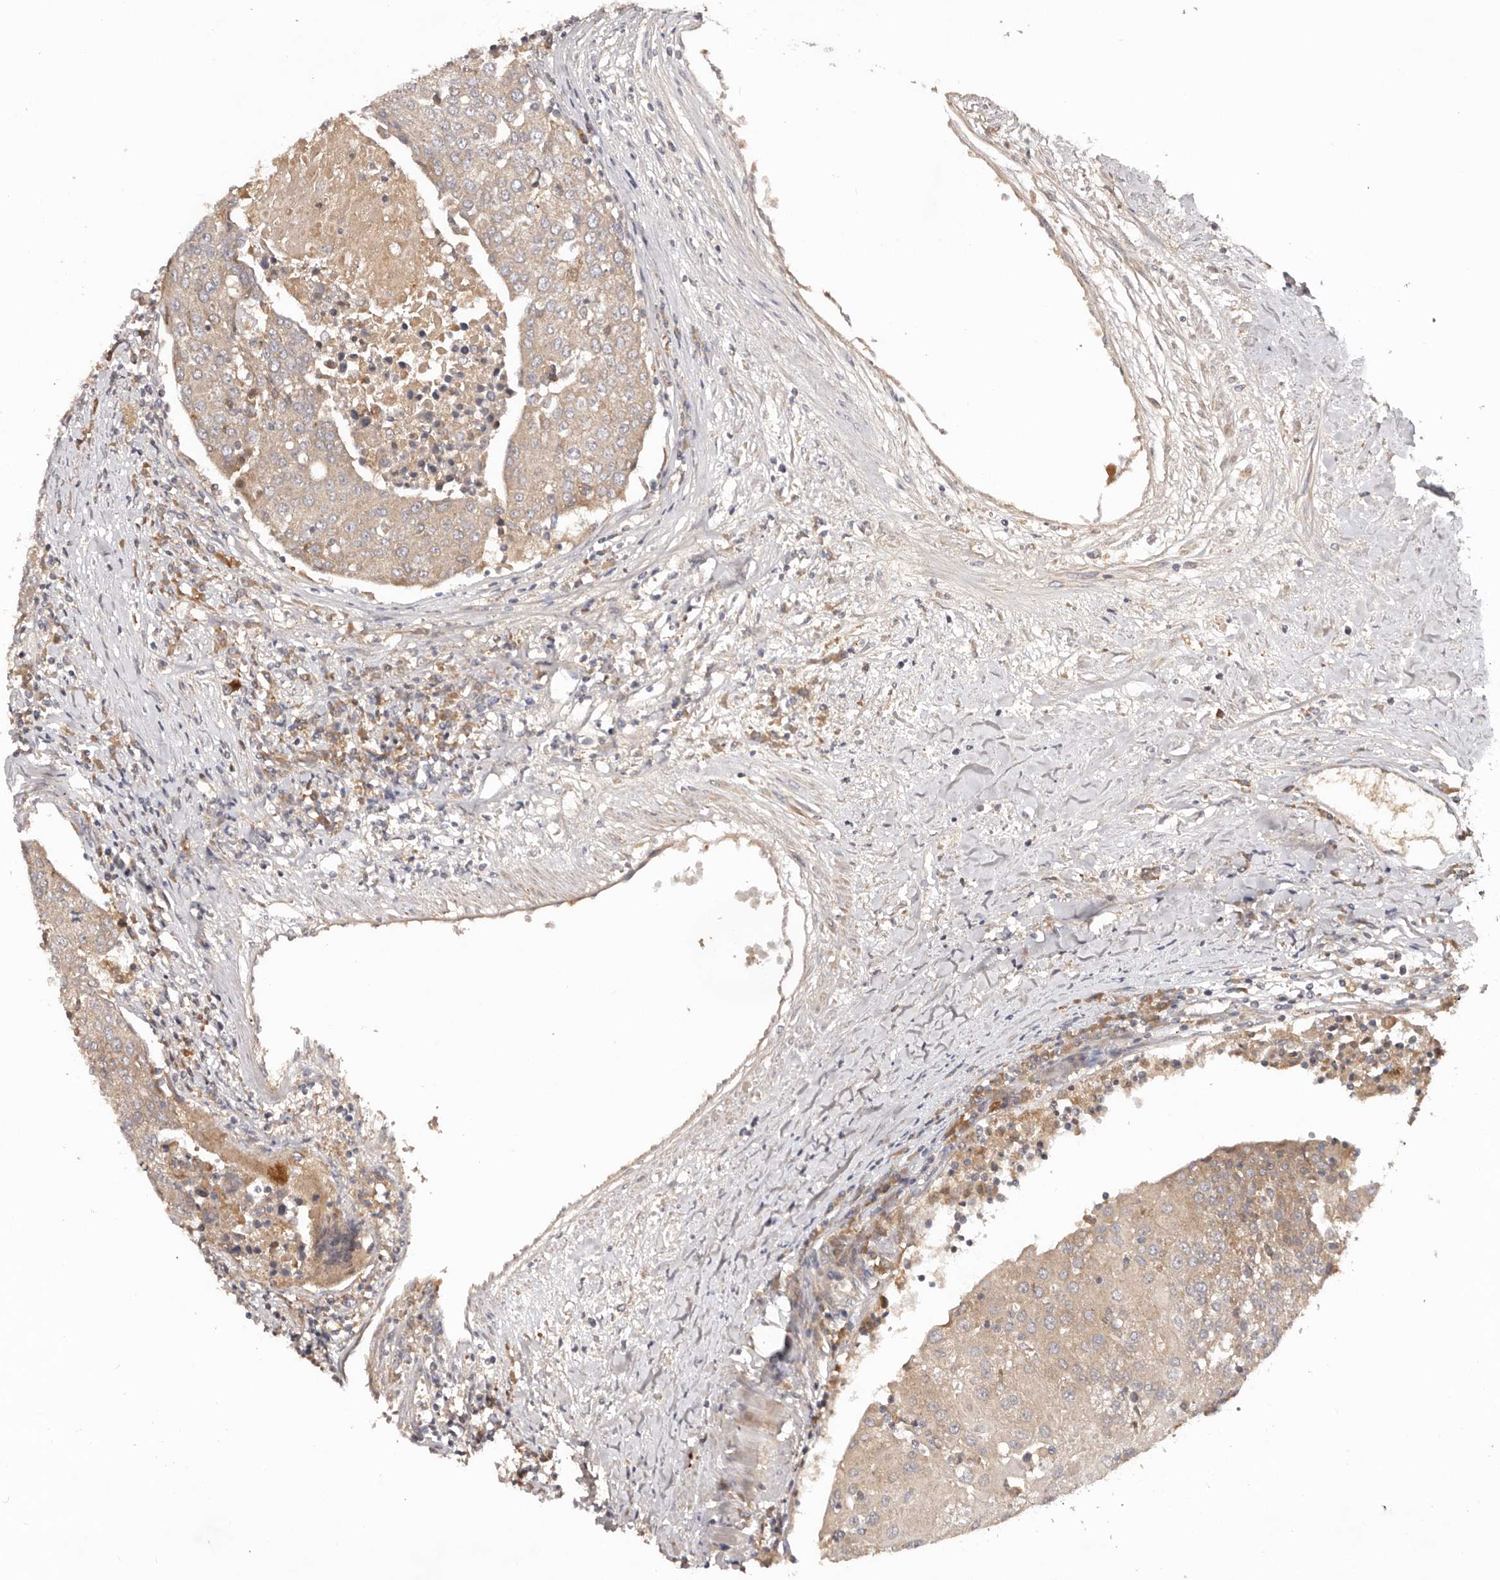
{"staining": {"intensity": "weak", "quantity": ">75%", "location": "cytoplasmic/membranous"}, "tissue": "urothelial cancer", "cell_type": "Tumor cells", "image_type": "cancer", "snomed": [{"axis": "morphology", "description": "Urothelial carcinoma, High grade"}, {"axis": "topography", "description": "Urinary bladder"}], "caption": "Urothelial cancer stained with DAB (3,3'-diaminobenzidine) immunohistochemistry (IHC) shows low levels of weak cytoplasmic/membranous expression in approximately >75% of tumor cells. The protein is stained brown, and the nuclei are stained in blue (DAB IHC with brightfield microscopy, high magnification).", "gene": "PKIB", "patient": {"sex": "female", "age": 85}}